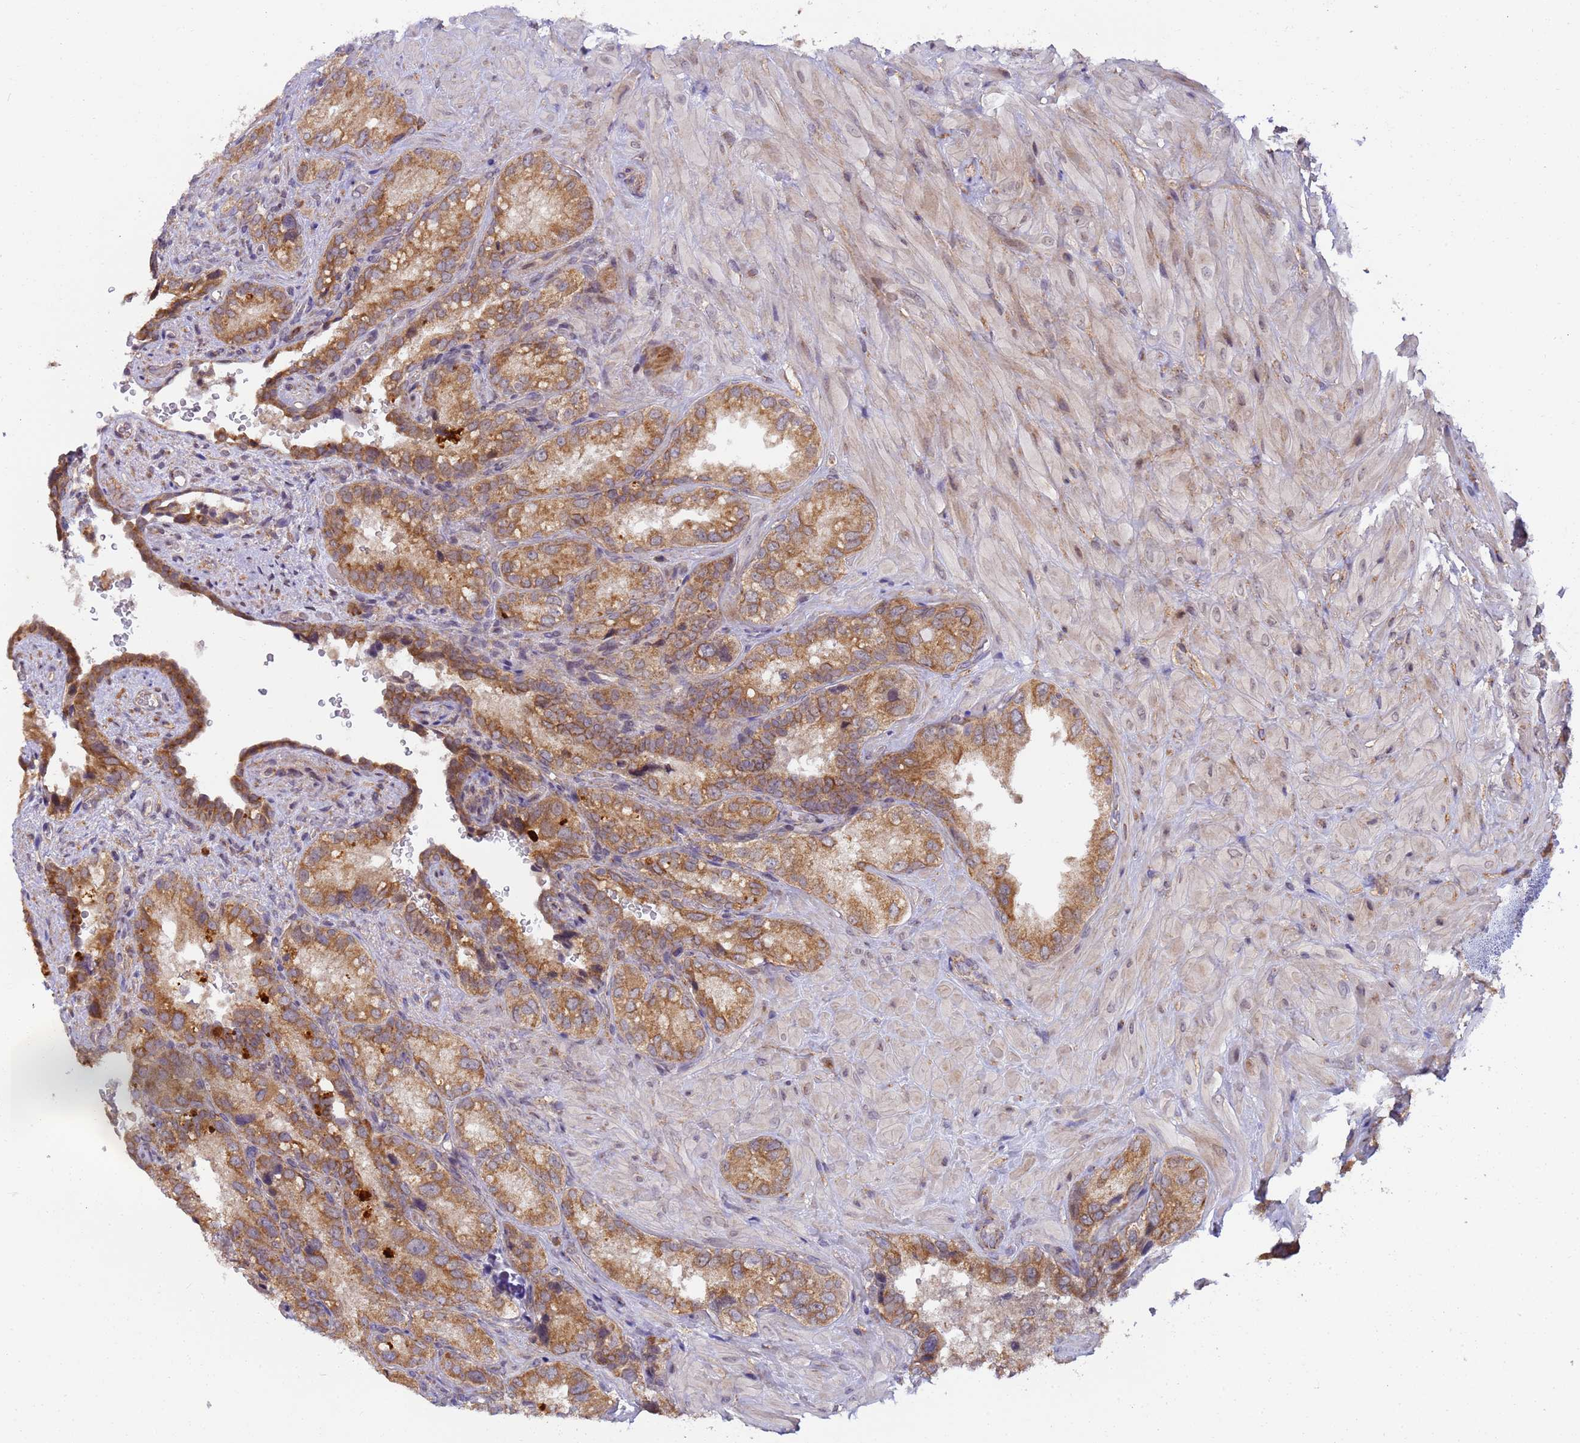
{"staining": {"intensity": "moderate", "quantity": ">75%", "location": "cytoplasmic/membranous"}, "tissue": "seminal vesicle", "cell_type": "Glandular cells", "image_type": "normal", "snomed": [{"axis": "morphology", "description": "Normal tissue, NOS"}, {"axis": "topography", "description": "Seminal veicle"}, {"axis": "topography", "description": "Peripheral nerve tissue"}], "caption": "Seminal vesicle stained for a protein displays moderate cytoplasmic/membranous positivity in glandular cells. (brown staining indicates protein expression, while blue staining denotes nuclei).", "gene": "RAPGEF3", "patient": {"sex": "male", "age": 67}}